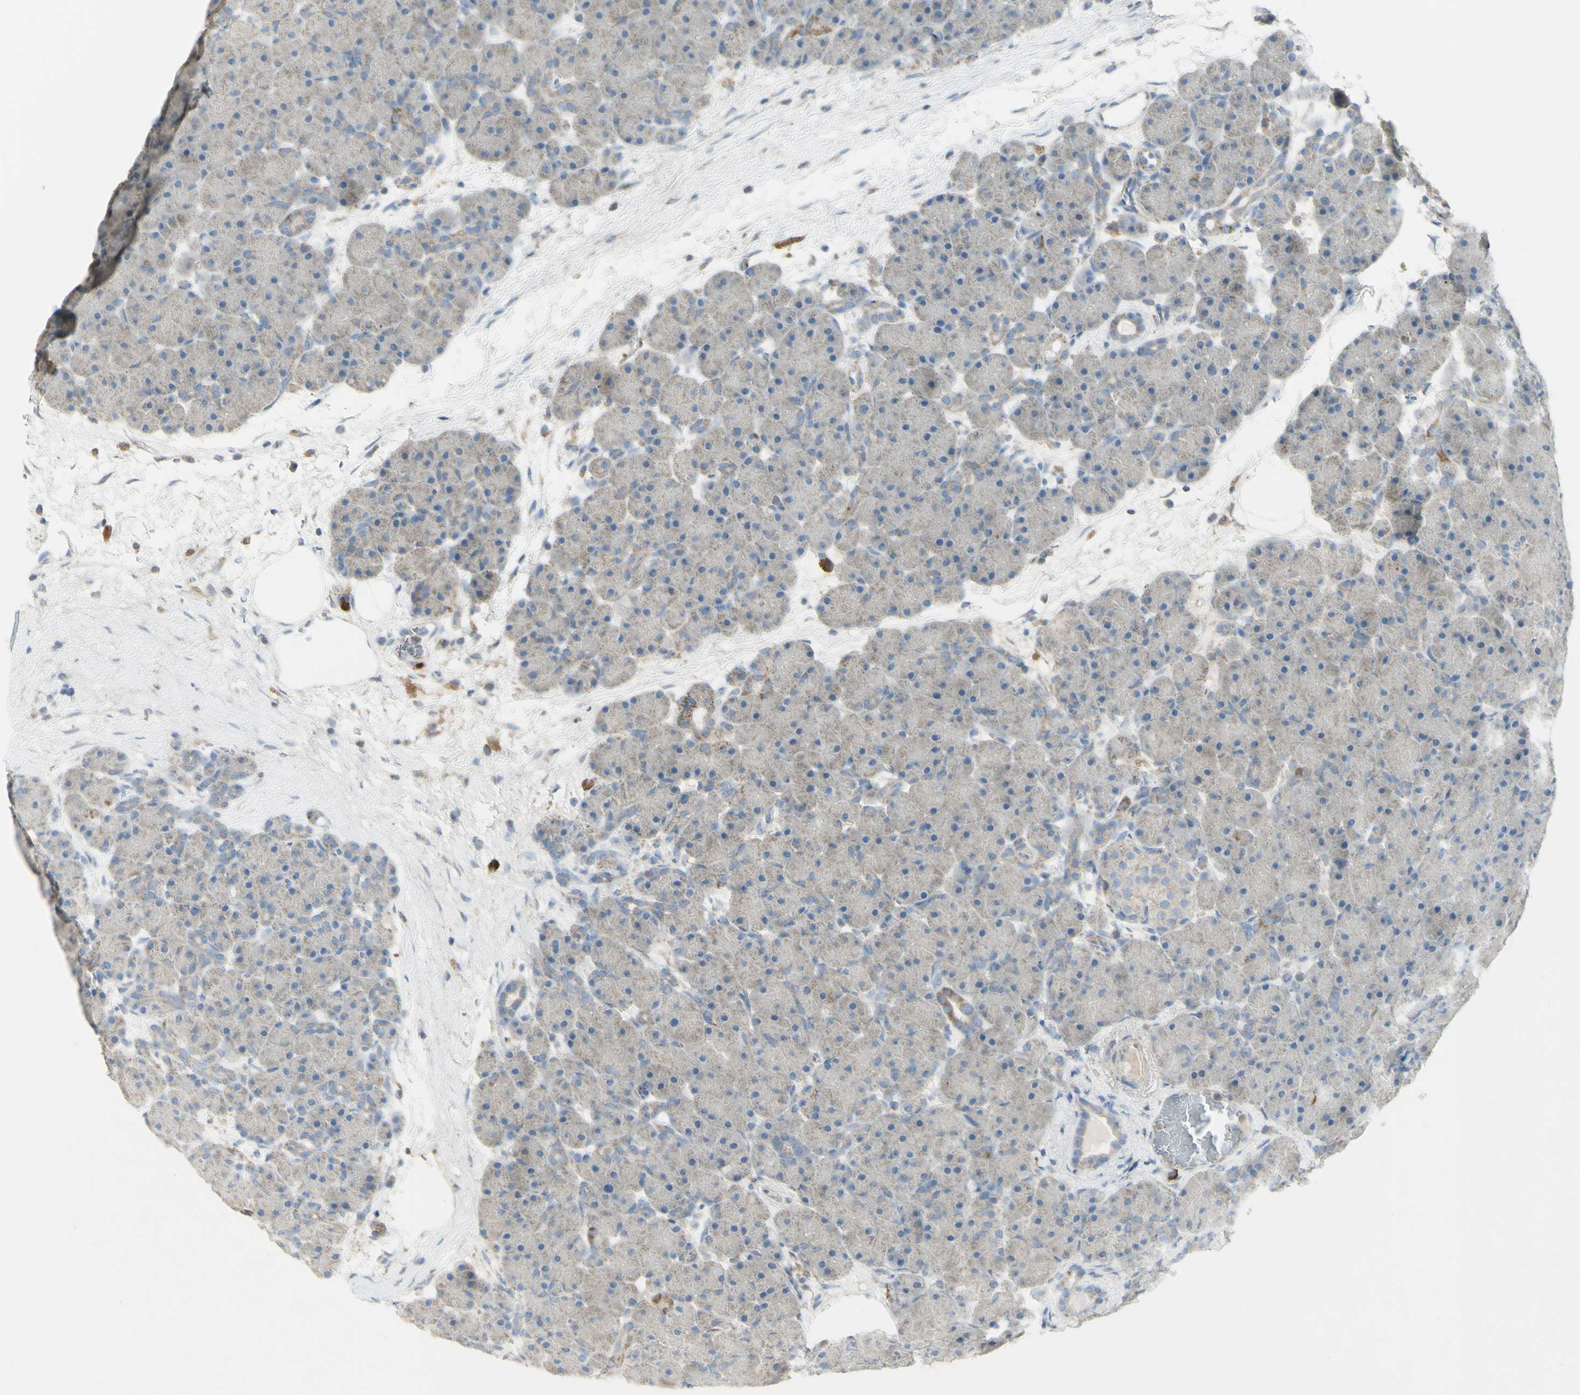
{"staining": {"intensity": "weak", "quantity": ">75%", "location": "nuclear"}, "tissue": "pancreas", "cell_type": "Exocrine glandular cells", "image_type": "normal", "snomed": [{"axis": "morphology", "description": "Normal tissue, NOS"}, {"axis": "topography", "description": "Pancreas"}], "caption": "A brown stain shows weak nuclear staining of a protein in exocrine glandular cells of normal pancreas.", "gene": "CNTNAP1", "patient": {"sex": "male", "age": 66}}